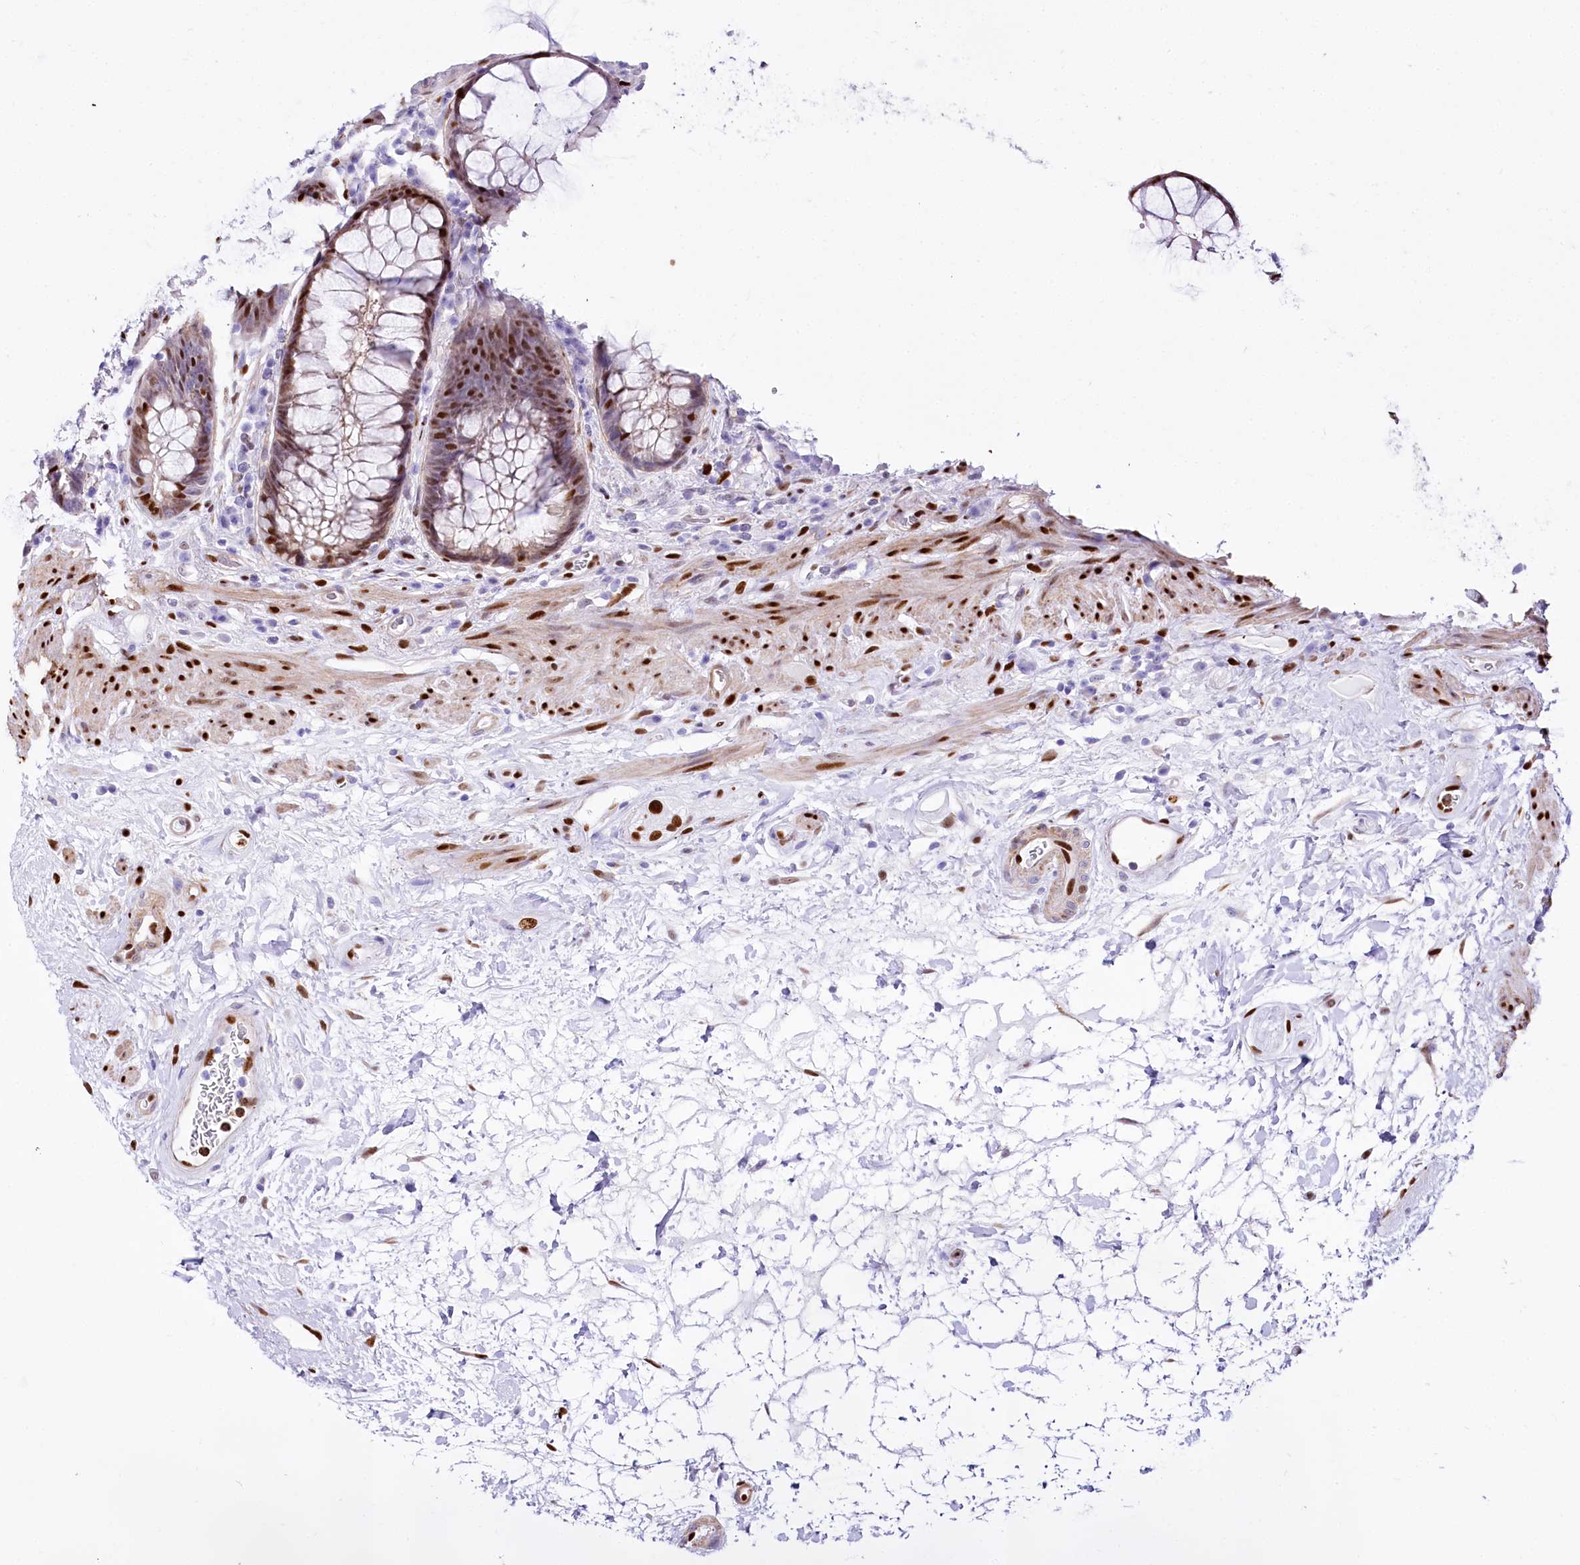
{"staining": {"intensity": "moderate", "quantity": "25%-75%", "location": "nuclear"}, "tissue": "rectum", "cell_type": "Glandular cells", "image_type": "normal", "snomed": [{"axis": "morphology", "description": "Normal tissue, NOS"}, {"axis": "topography", "description": "Rectum"}], "caption": "Protein staining displays moderate nuclear expression in about 25%-75% of glandular cells in unremarkable rectum.", "gene": "PTMS", "patient": {"sex": "male", "age": 64}}